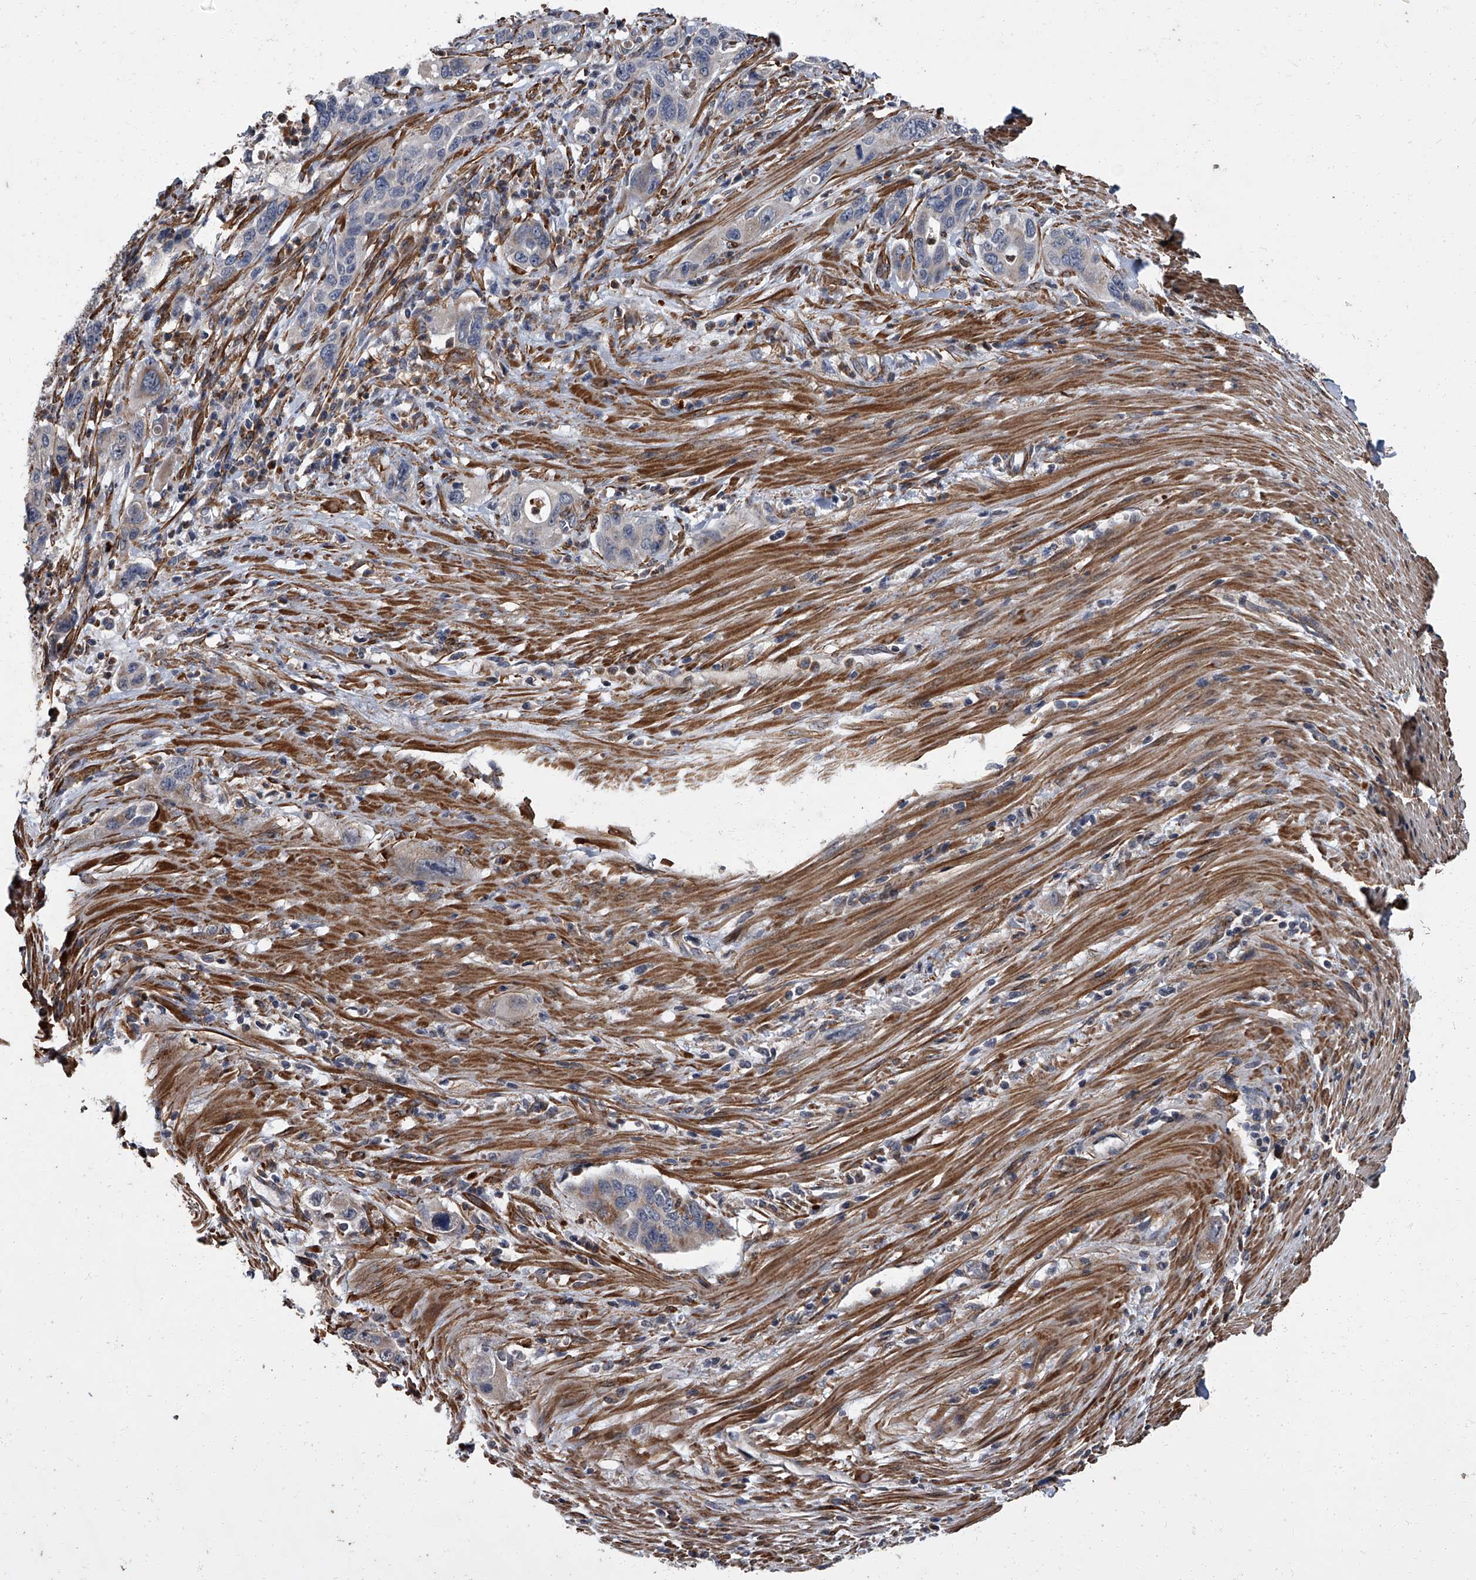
{"staining": {"intensity": "weak", "quantity": "<25%", "location": "cytoplasmic/membranous"}, "tissue": "pancreatic cancer", "cell_type": "Tumor cells", "image_type": "cancer", "snomed": [{"axis": "morphology", "description": "Adenocarcinoma, NOS"}, {"axis": "topography", "description": "Pancreas"}], "caption": "A high-resolution photomicrograph shows immunohistochemistry staining of pancreatic cancer, which reveals no significant staining in tumor cells.", "gene": "SIRT4", "patient": {"sex": "female", "age": 71}}